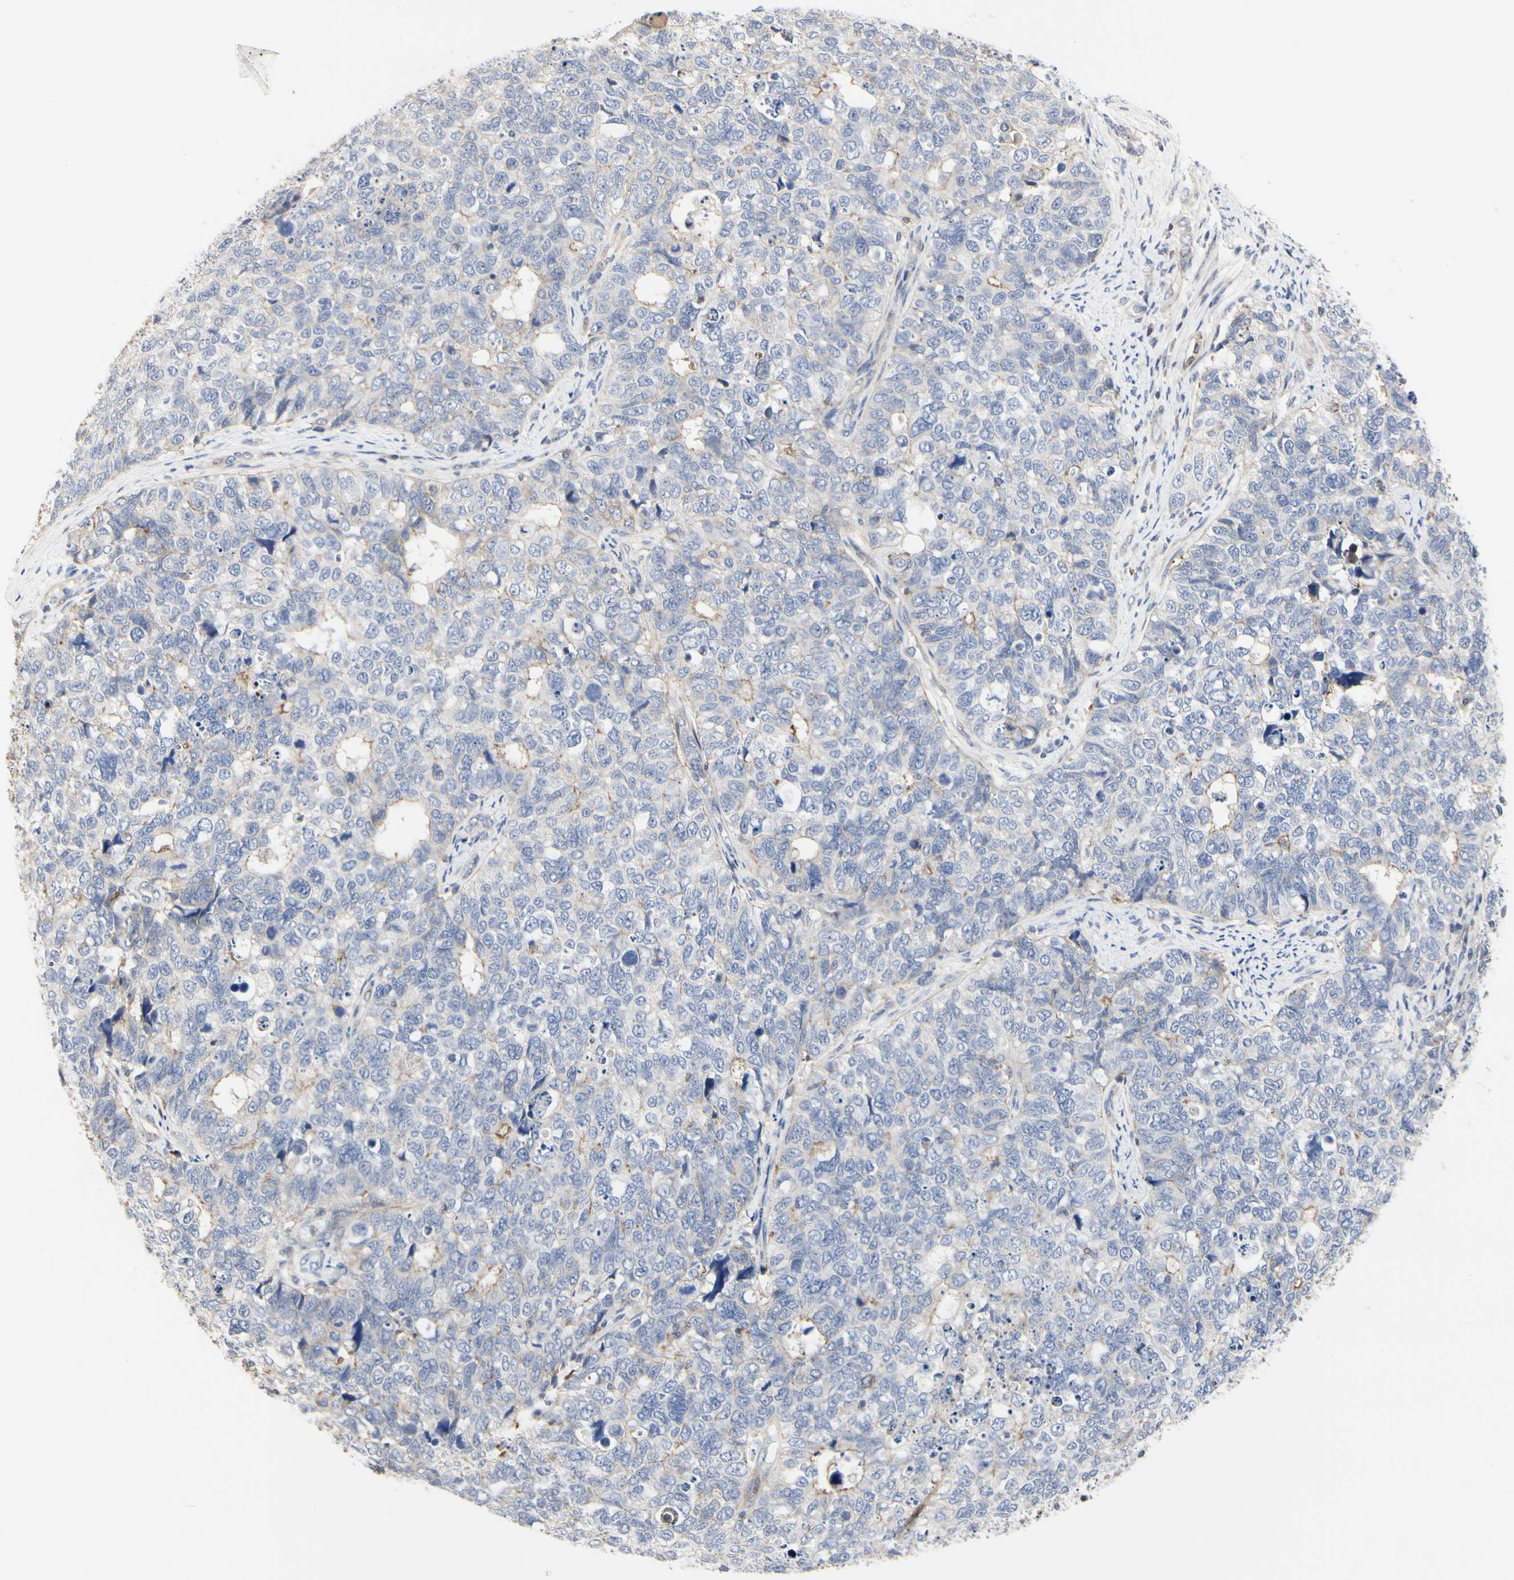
{"staining": {"intensity": "weak", "quantity": "<25%", "location": "cytoplasmic/membranous"}, "tissue": "cervical cancer", "cell_type": "Tumor cells", "image_type": "cancer", "snomed": [{"axis": "morphology", "description": "Squamous cell carcinoma, NOS"}, {"axis": "topography", "description": "Cervix"}], "caption": "An image of cervical cancer (squamous cell carcinoma) stained for a protein reveals no brown staining in tumor cells. Nuclei are stained in blue.", "gene": "SHANK2", "patient": {"sex": "female", "age": 63}}